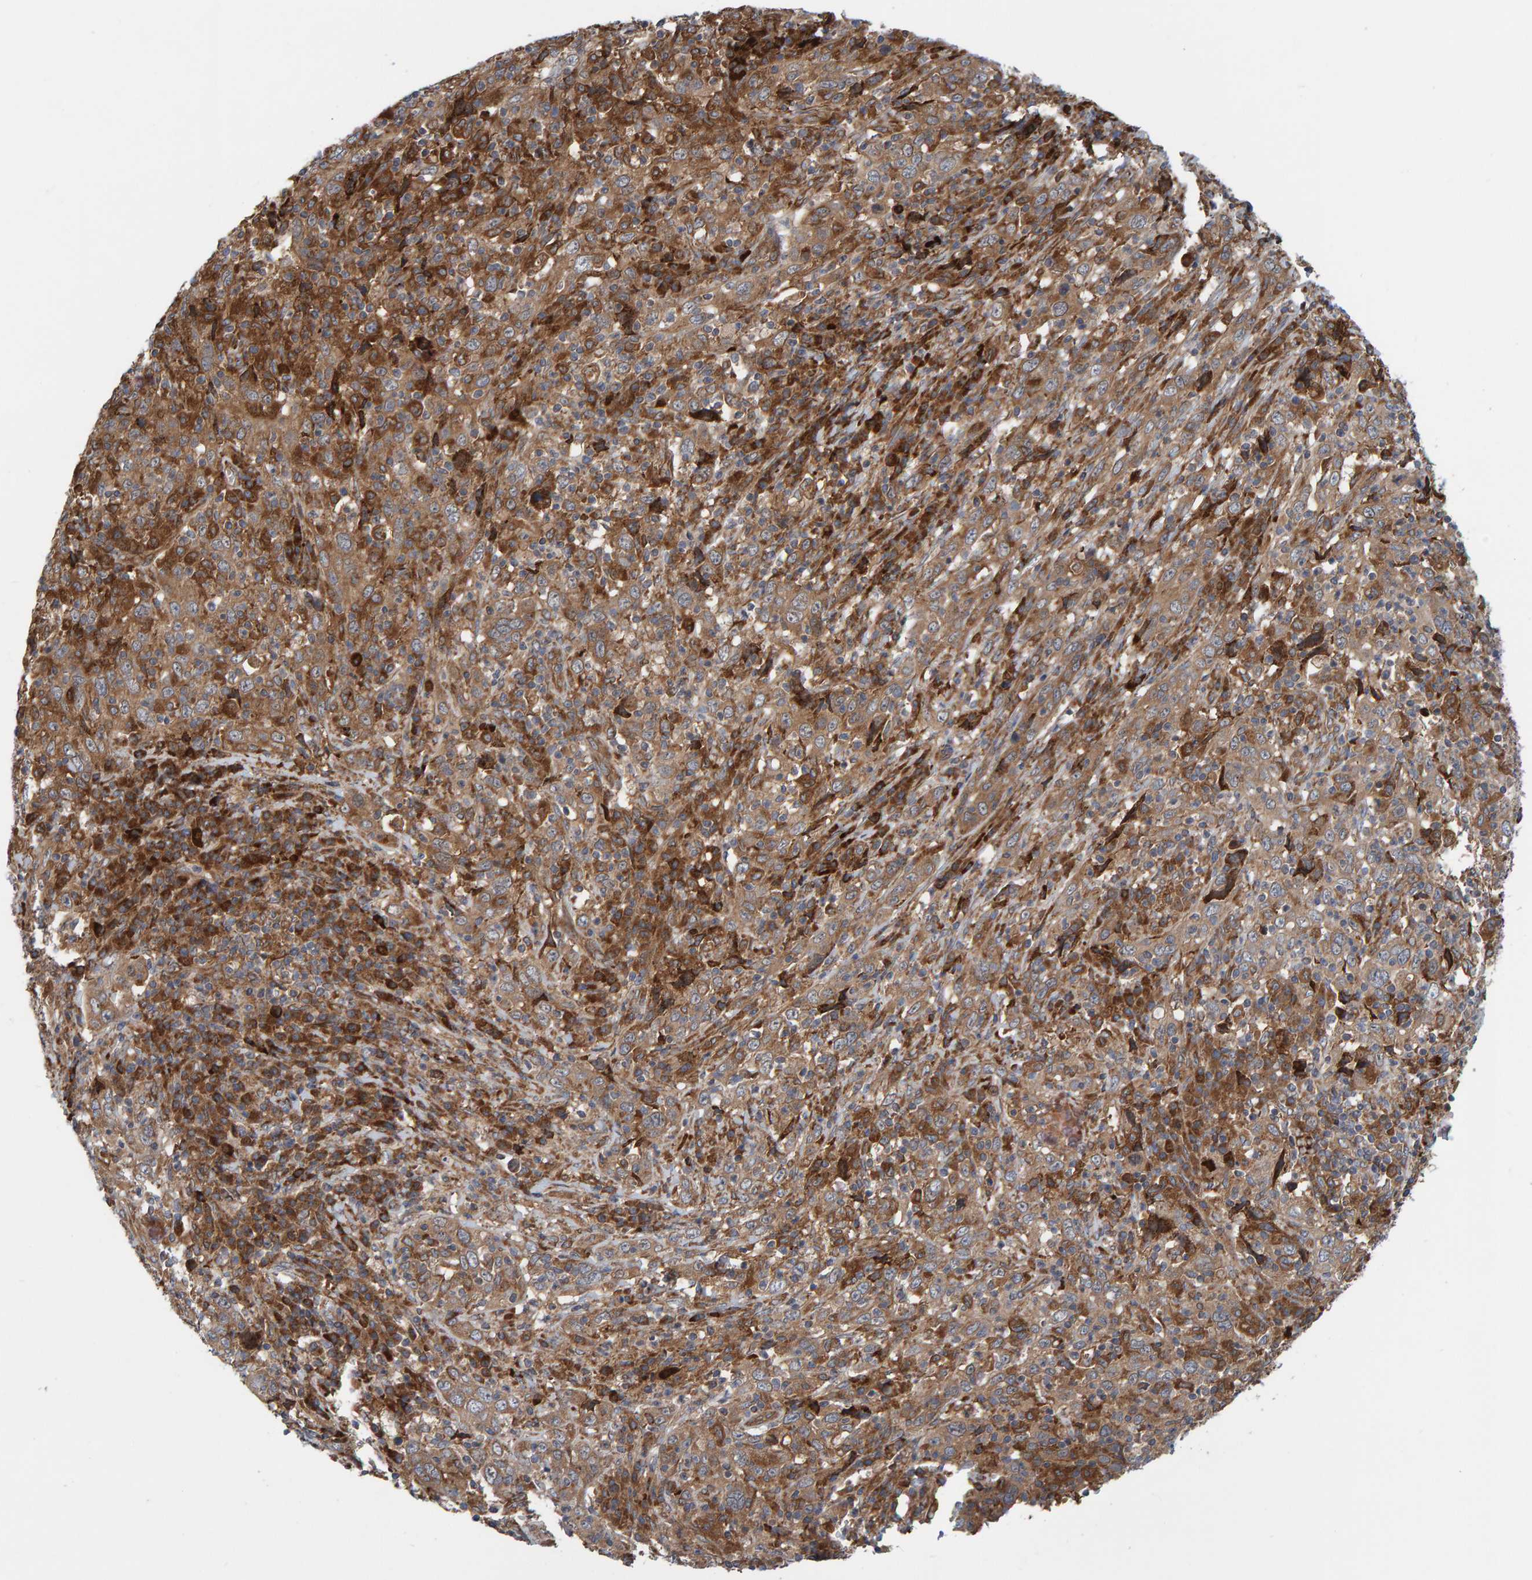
{"staining": {"intensity": "moderate", "quantity": ">75%", "location": "cytoplasmic/membranous"}, "tissue": "cervical cancer", "cell_type": "Tumor cells", "image_type": "cancer", "snomed": [{"axis": "morphology", "description": "Squamous cell carcinoma, NOS"}, {"axis": "topography", "description": "Cervix"}], "caption": "Tumor cells exhibit medium levels of moderate cytoplasmic/membranous positivity in about >75% of cells in cervical squamous cell carcinoma. The protein is shown in brown color, while the nuclei are stained blue.", "gene": "KIAA0753", "patient": {"sex": "female", "age": 46}}